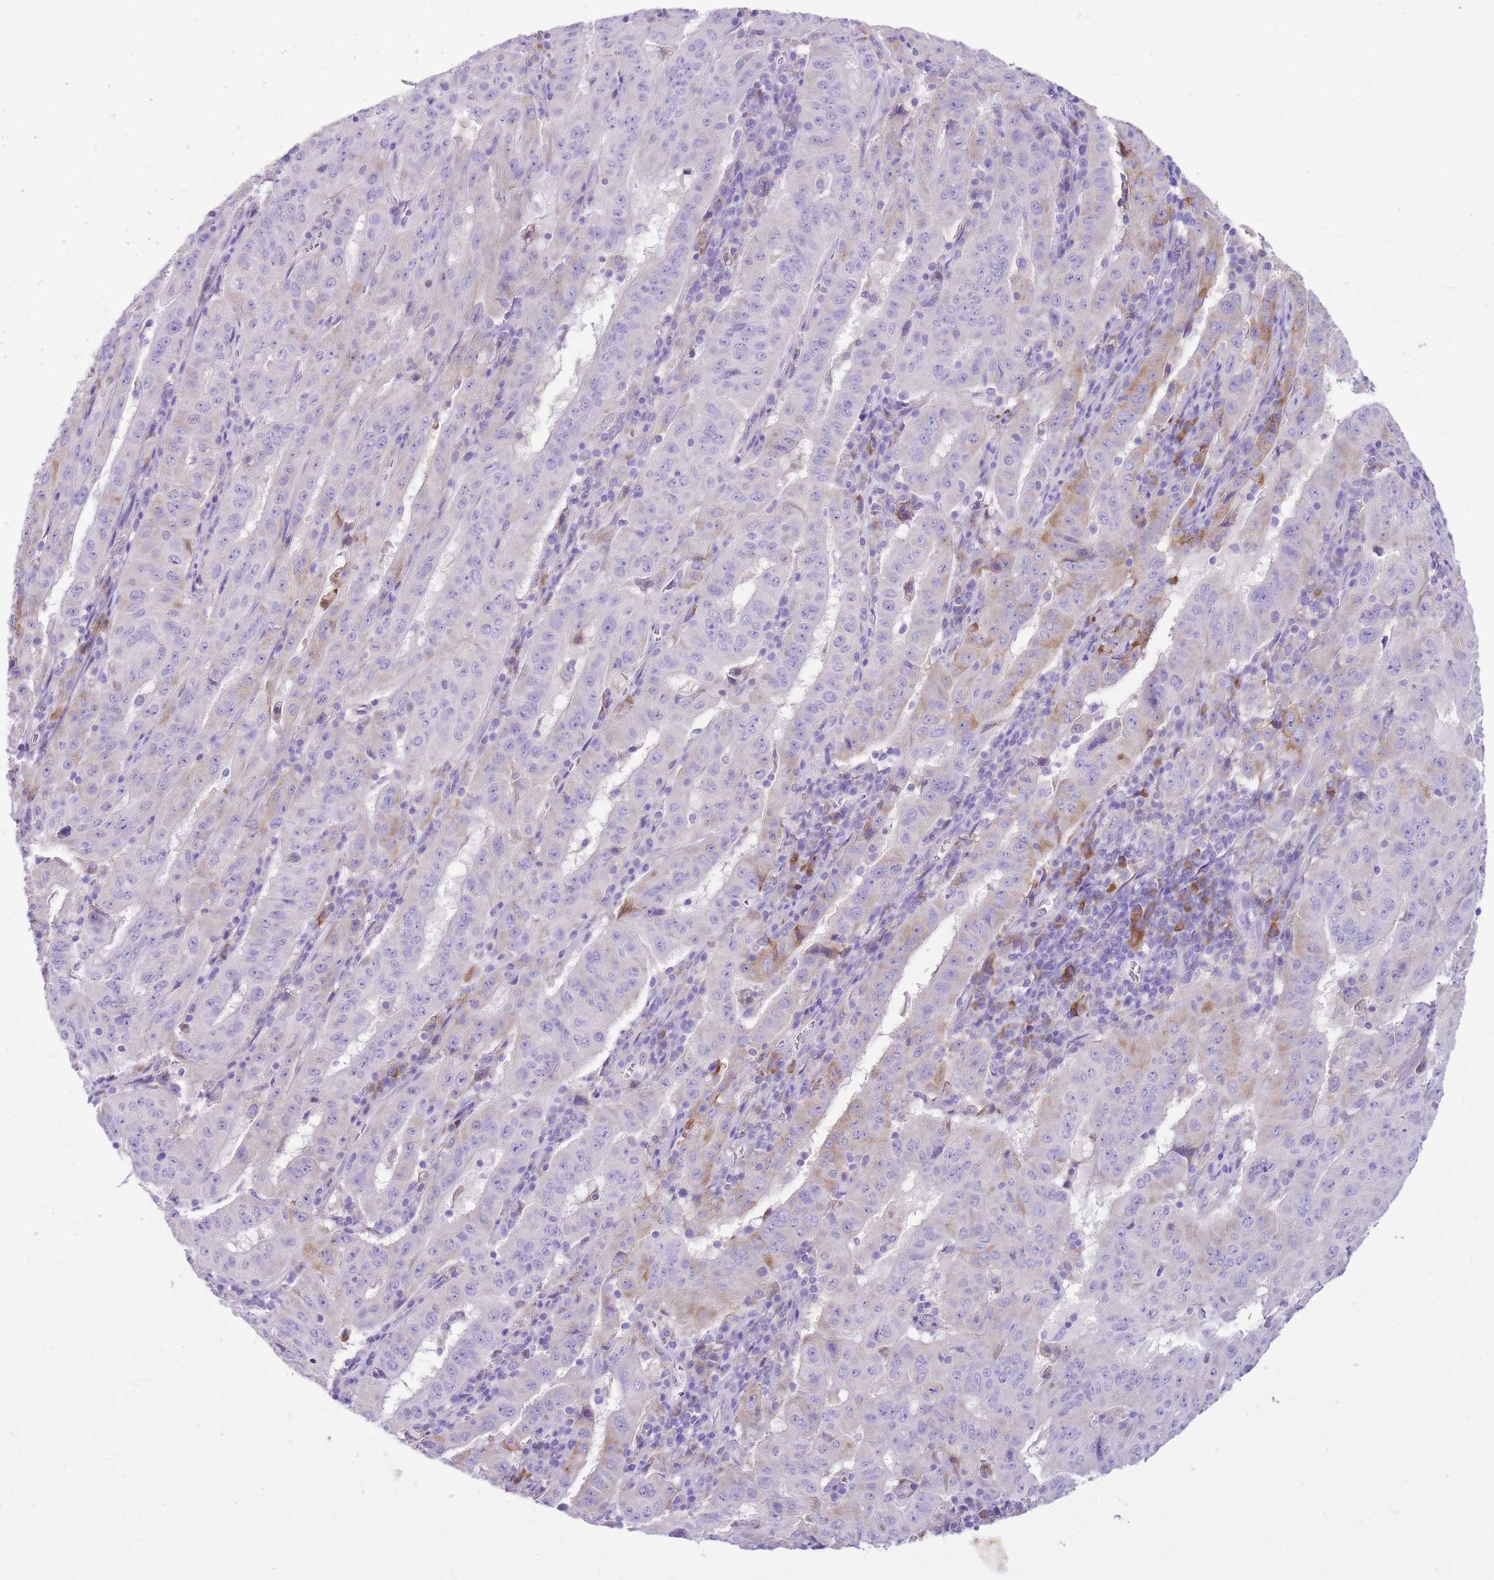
{"staining": {"intensity": "moderate", "quantity": "<25%", "location": "cytoplasmic/membranous"}, "tissue": "pancreatic cancer", "cell_type": "Tumor cells", "image_type": "cancer", "snomed": [{"axis": "morphology", "description": "Adenocarcinoma, NOS"}, {"axis": "topography", "description": "Pancreas"}], "caption": "Moderate cytoplasmic/membranous expression for a protein is seen in about <25% of tumor cells of pancreatic cancer (adenocarcinoma) using IHC.", "gene": "AAR2", "patient": {"sex": "male", "age": 63}}